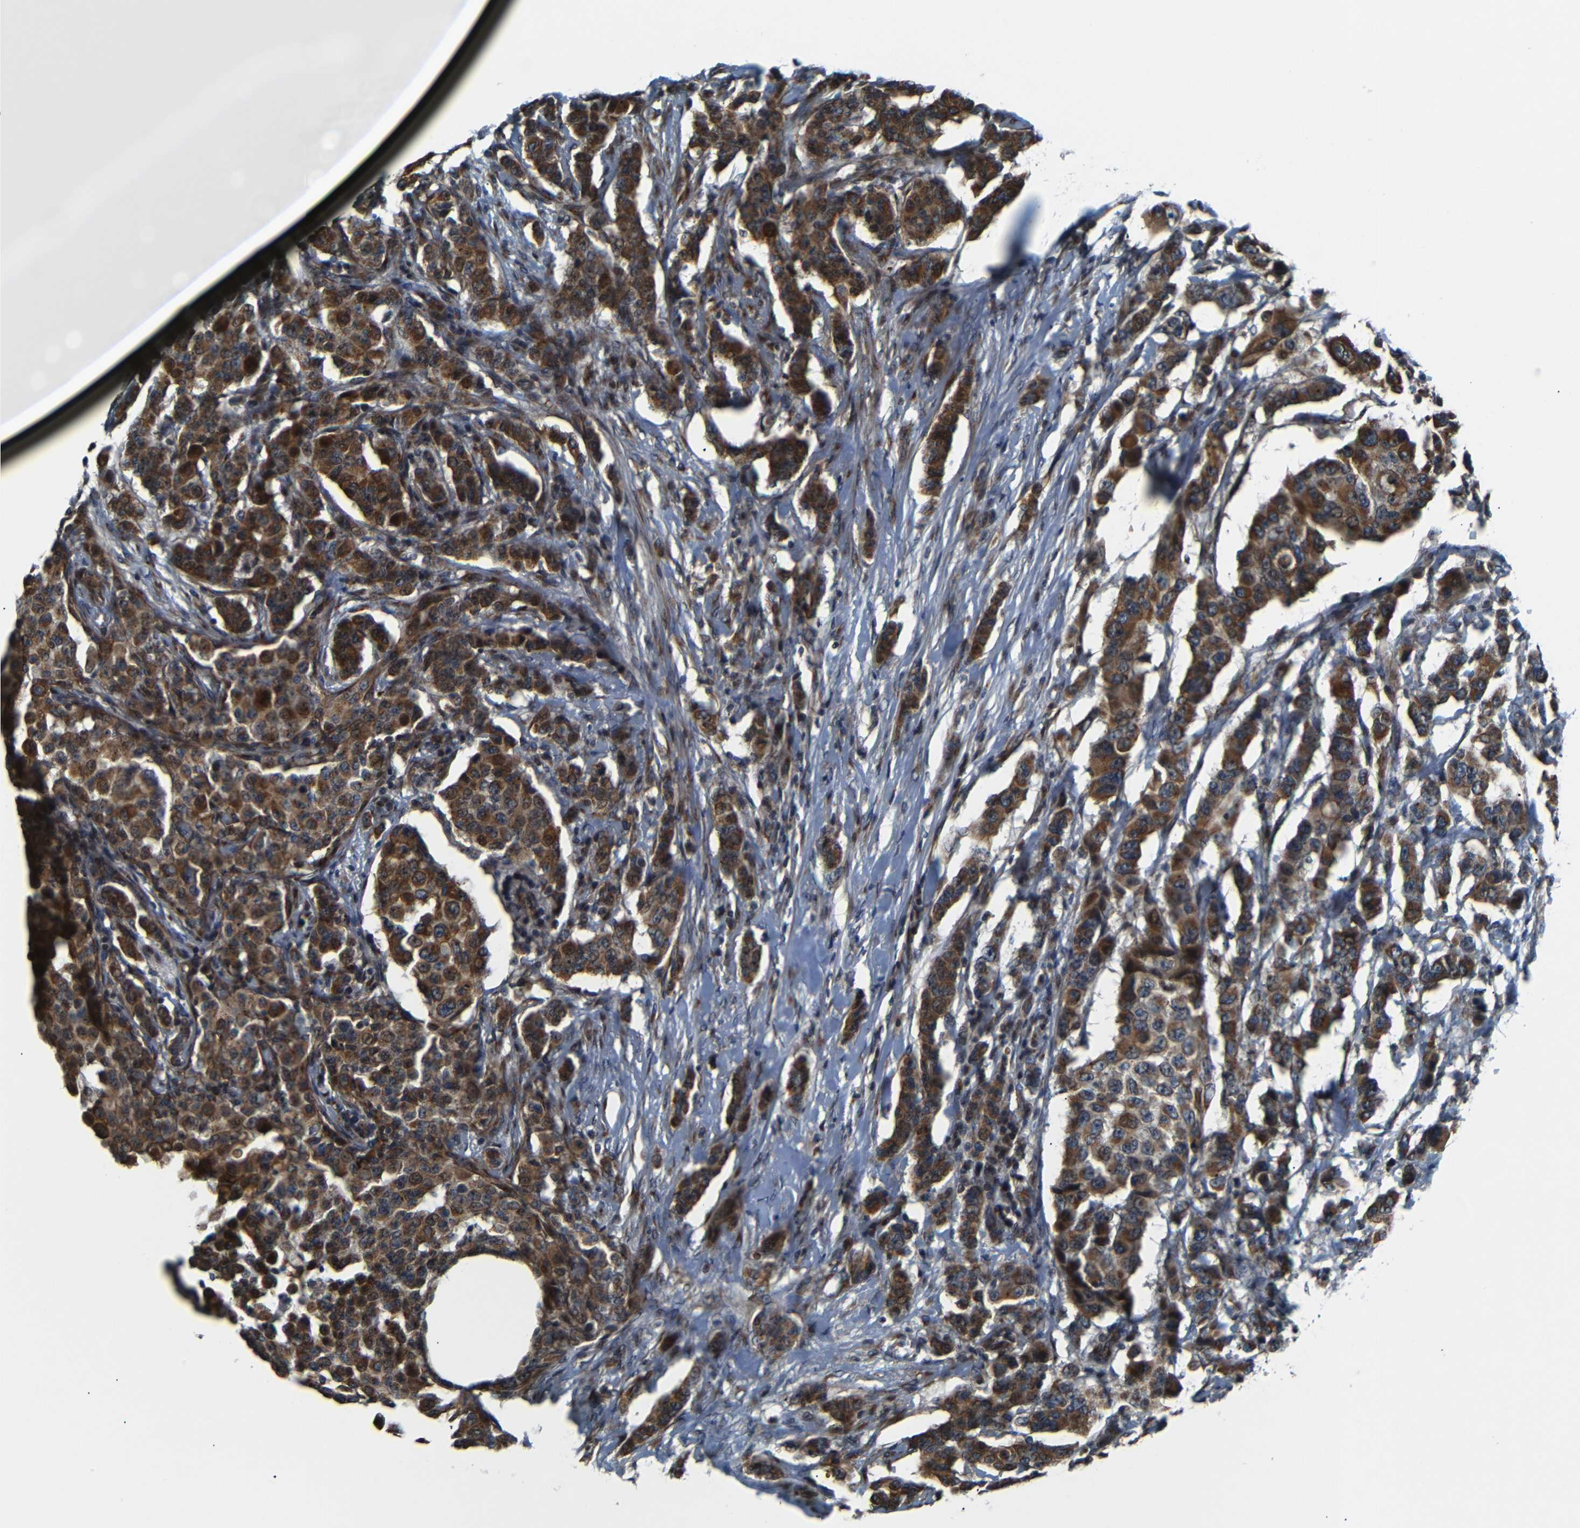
{"staining": {"intensity": "strong", "quantity": ">75%", "location": "cytoplasmic/membranous,nuclear"}, "tissue": "breast cancer", "cell_type": "Tumor cells", "image_type": "cancer", "snomed": [{"axis": "morphology", "description": "Duct carcinoma"}, {"axis": "topography", "description": "Breast"}], "caption": "A brown stain highlights strong cytoplasmic/membranous and nuclear expression of a protein in human breast invasive ductal carcinoma tumor cells. The protein of interest is stained brown, and the nuclei are stained in blue (DAB (3,3'-diaminobenzidine) IHC with brightfield microscopy, high magnification).", "gene": "AKAP9", "patient": {"sex": "female", "age": 40}}